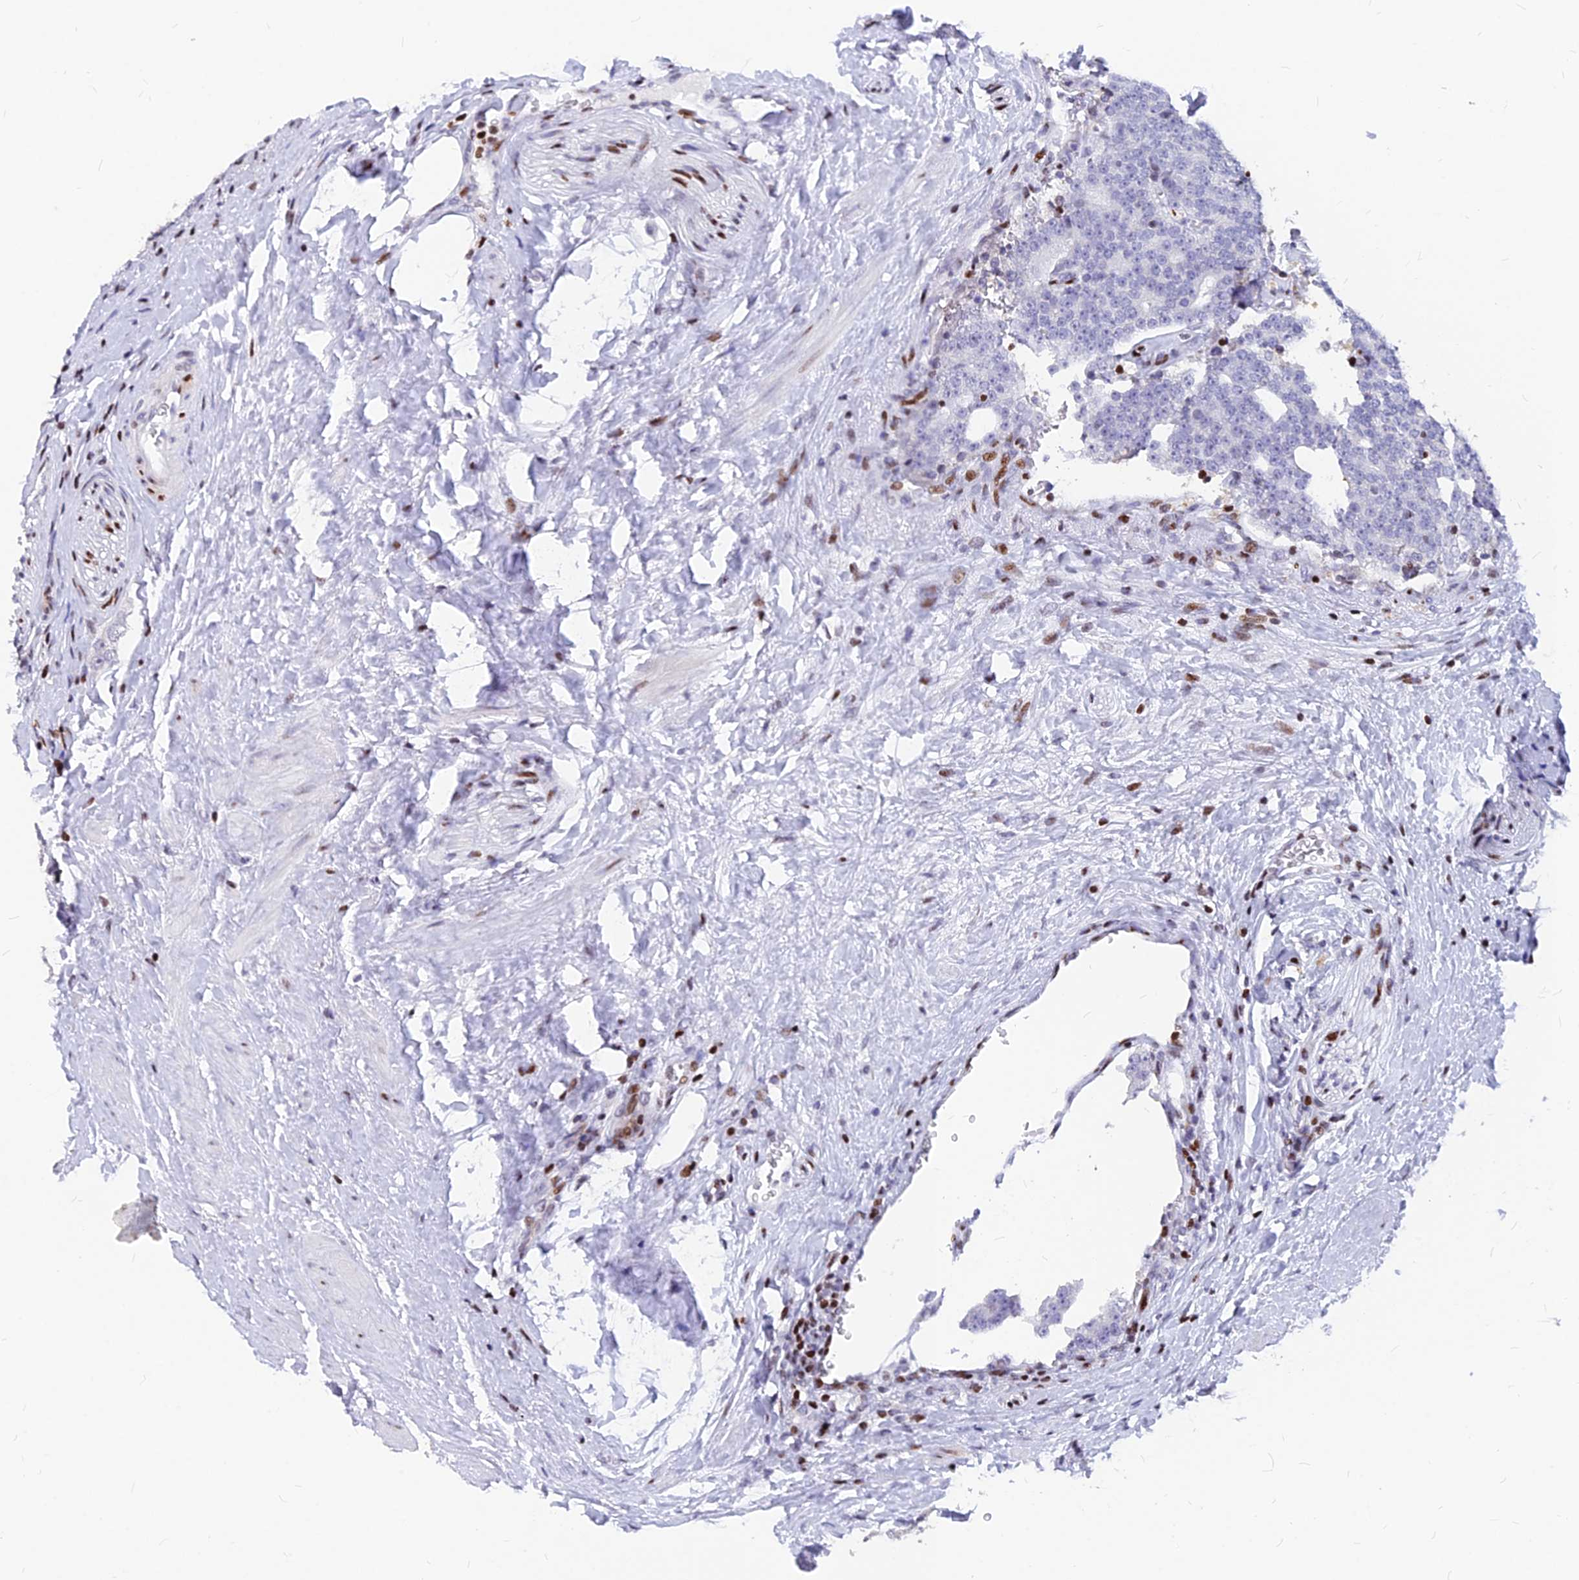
{"staining": {"intensity": "negative", "quantity": "none", "location": "none"}, "tissue": "prostate cancer", "cell_type": "Tumor cells", "image_type": "cancer", "snomed": [{"axis": "morphology", "description": "Adenocarcinoma, High grade"}, {"axis": "topography", "description": "Prostate"}], "caption": "Protein analysis of prostate cancer shows no significant positivity in tumor cells. (DAB (3,3'-diaminobenzidine) IHC, high magnification).", "gene": "PRPS1", "patient": {"sex": "male", "age": 56}}